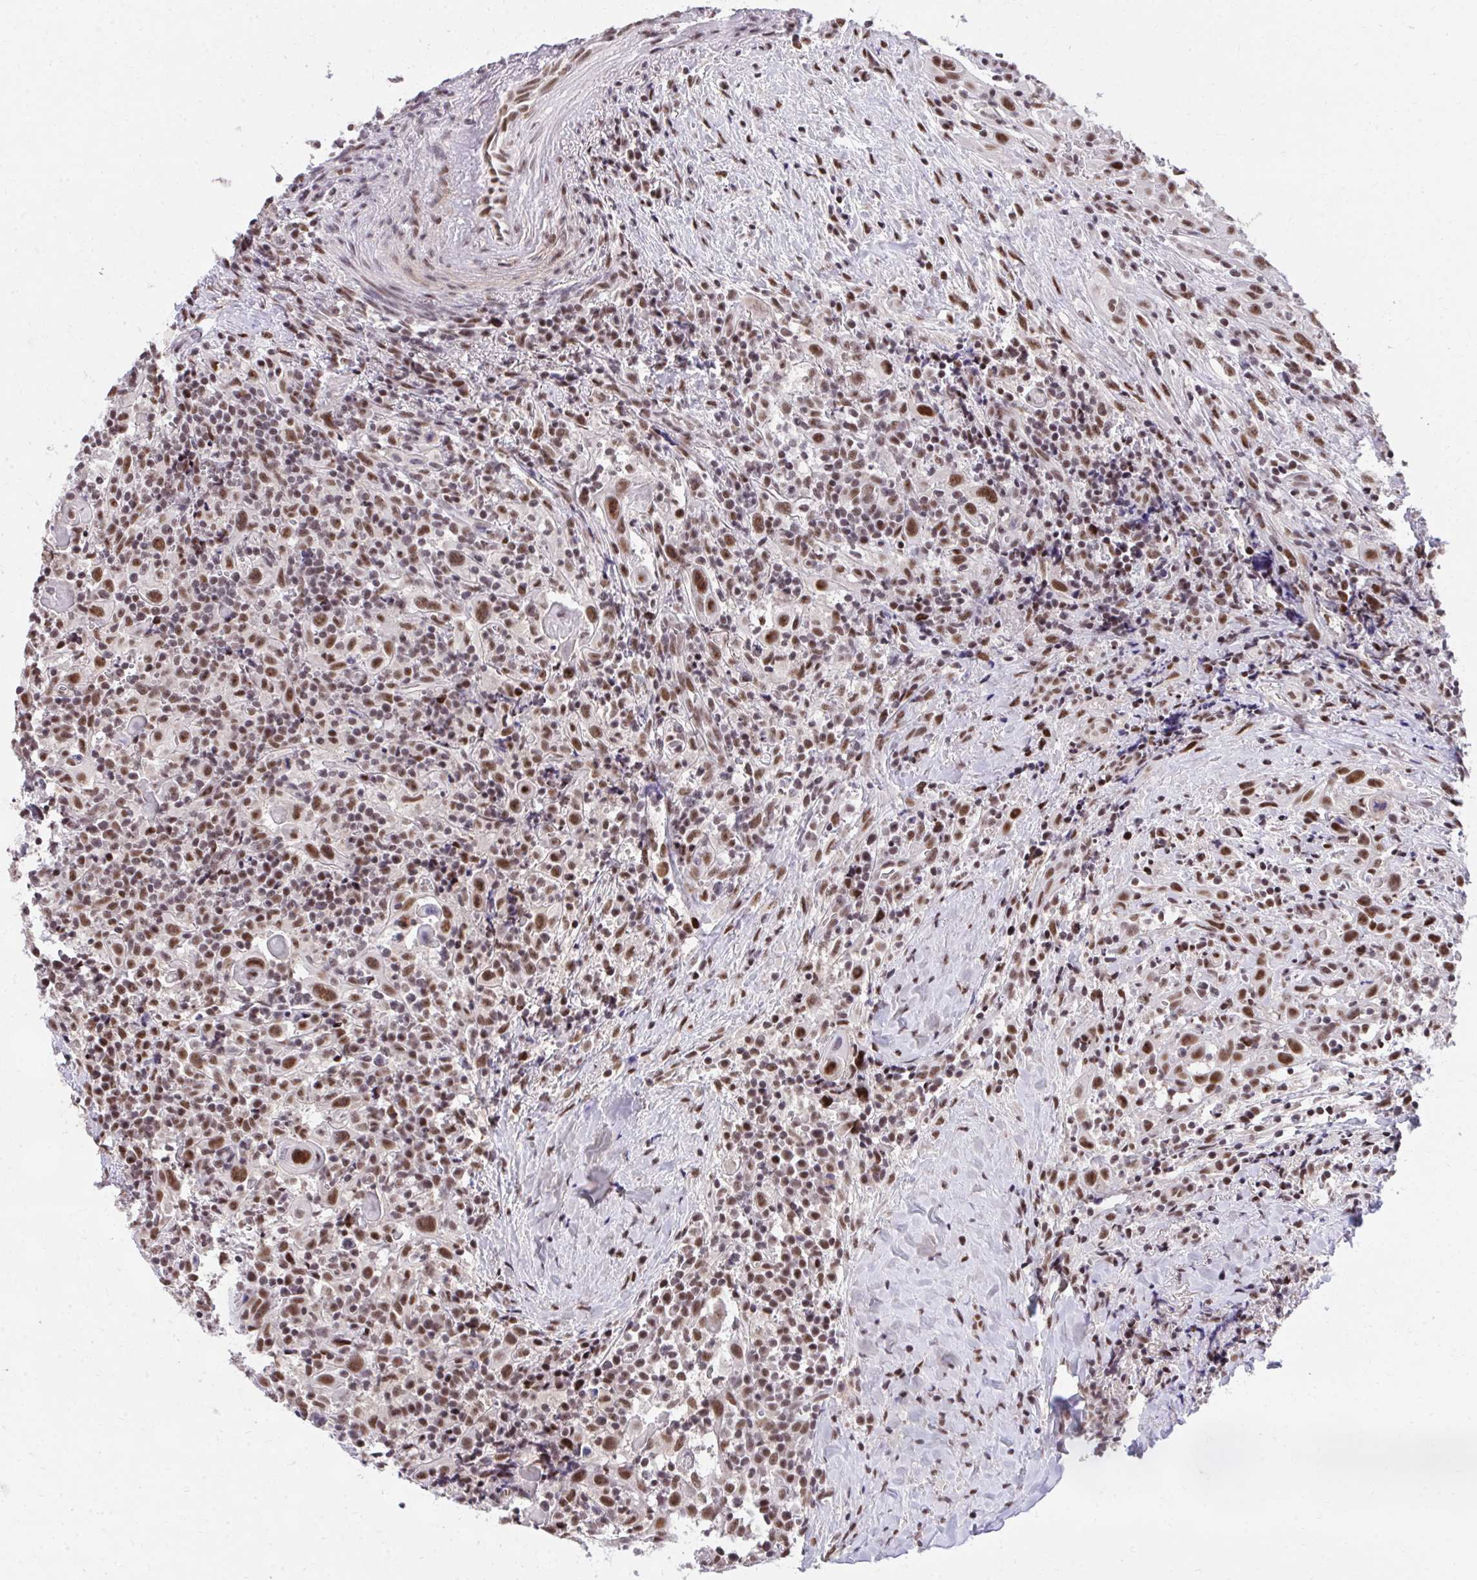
{"staining": {"intensity": "moderate", "quantity": ">75%", "location": "nuclear"}, "tissue": "head and neck cancer", "cell_type": "Tumor cells", "image_type": "cancer", "snomed": [{"axis": "morphology", "description": "Squamous cell carcinoma, NOS"}, {"axis": "topography", "description": "Head-Neck"}], "caption": "The histopathology image displays a brown stain indicating the presence of a protein in the nuclear of tumor cells in head and neck cancer. The staining was performed using DAB (3,3'-diaminobenzidine), with brown indicating positive protein expression. Nuclei are stained blue with hematoxylin.", "gene": "SYNE4", "patient": {"sex": "female", "age": 95}}